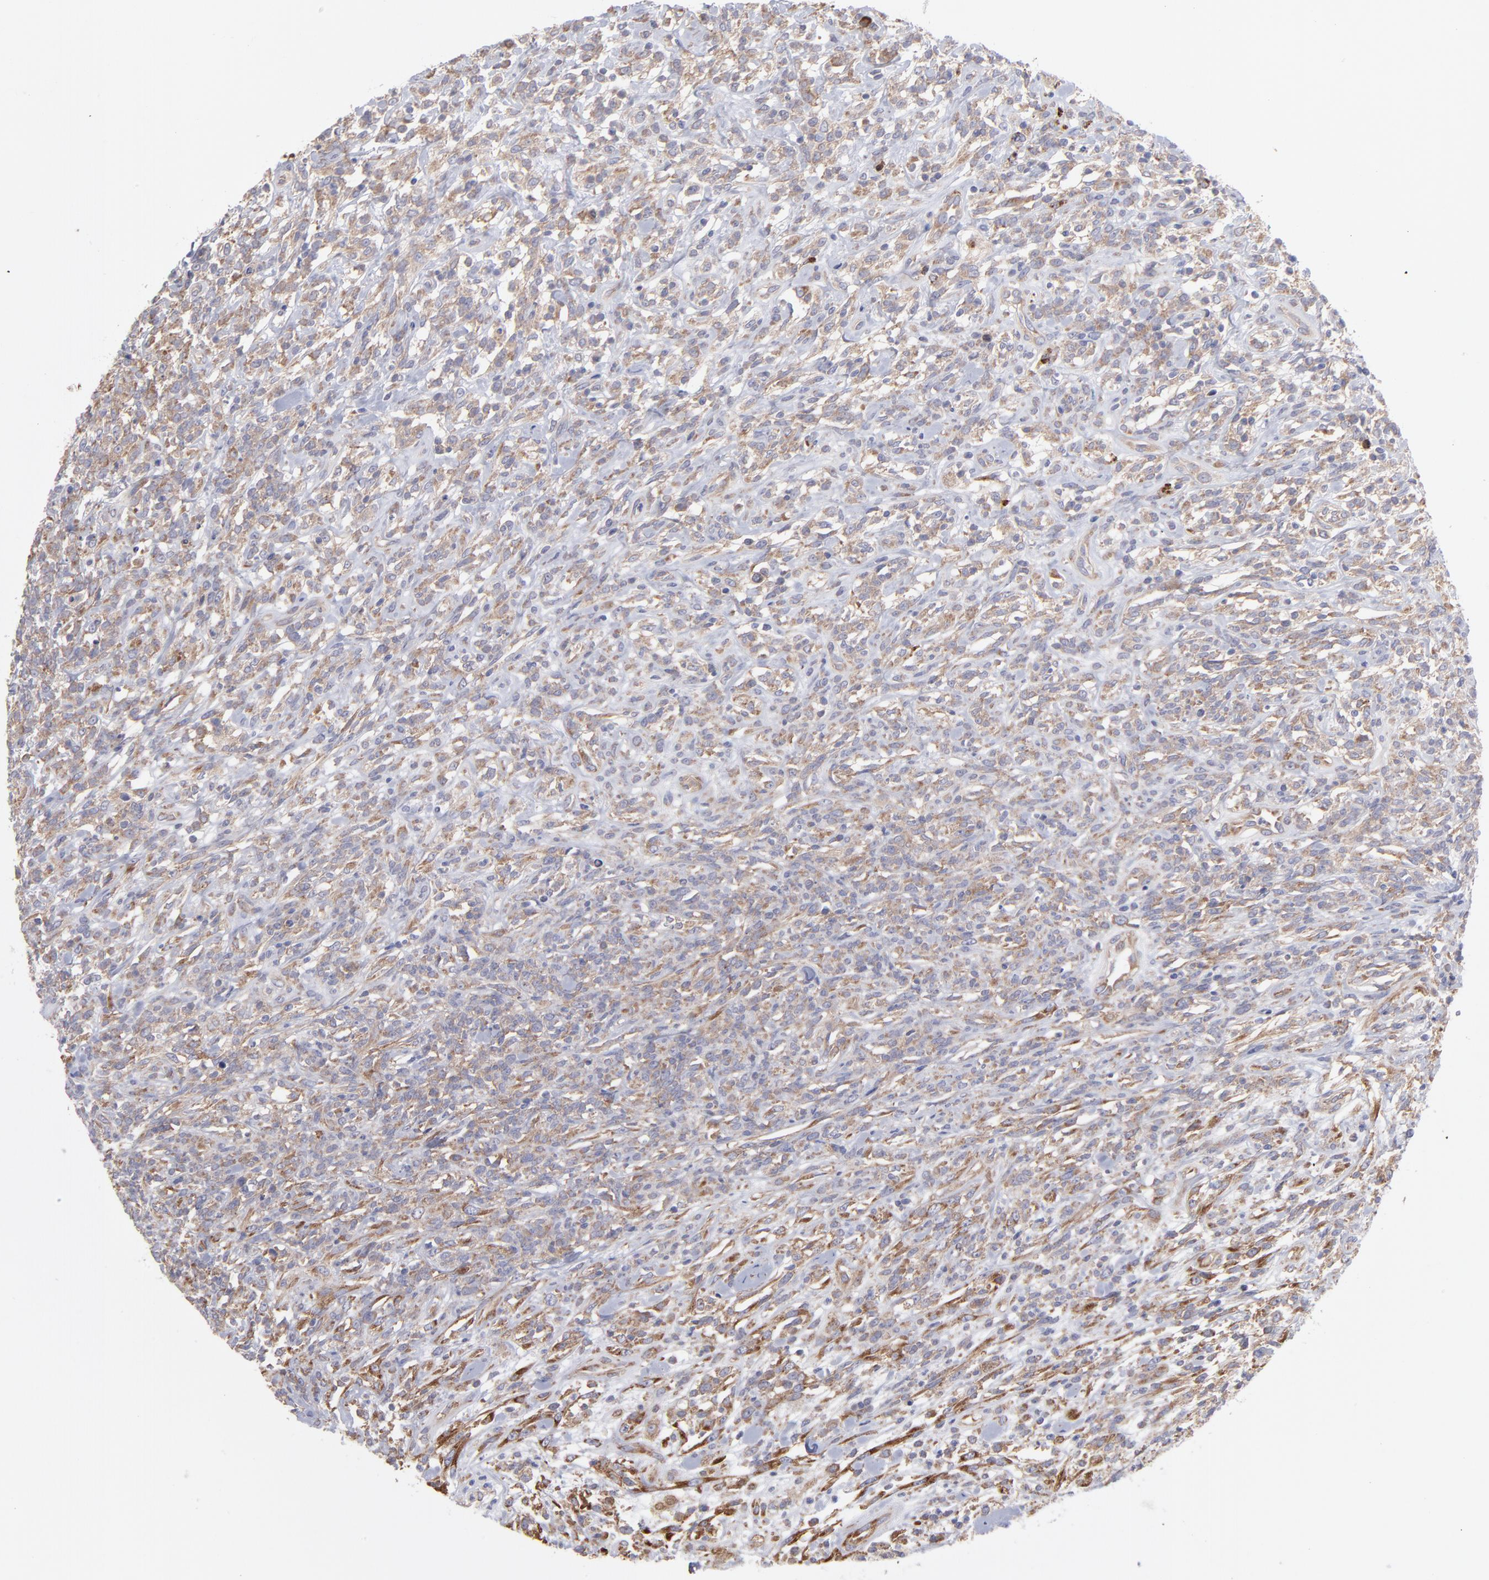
{"staining": {"intensity": "weak", "quantity": ">75%", "location": "cytoplasmic/membranous"}, "tissue": "lymphoma", "cell_type": "Tumor cells", "image_type": "cancer", "snomed": [{"axis": "morphology", "description": "Malignant lymphoma, non-Hodgkin's type, High grade"}, {"axis": "topography", "description": "Lymph node"}], "caption": "Lymphoma stained for a protein displays weak cytoplasmic/membranous positivity in tumor cells.", "gene": "RPLP0", "patient": {"sex": "female", "age": 73}}